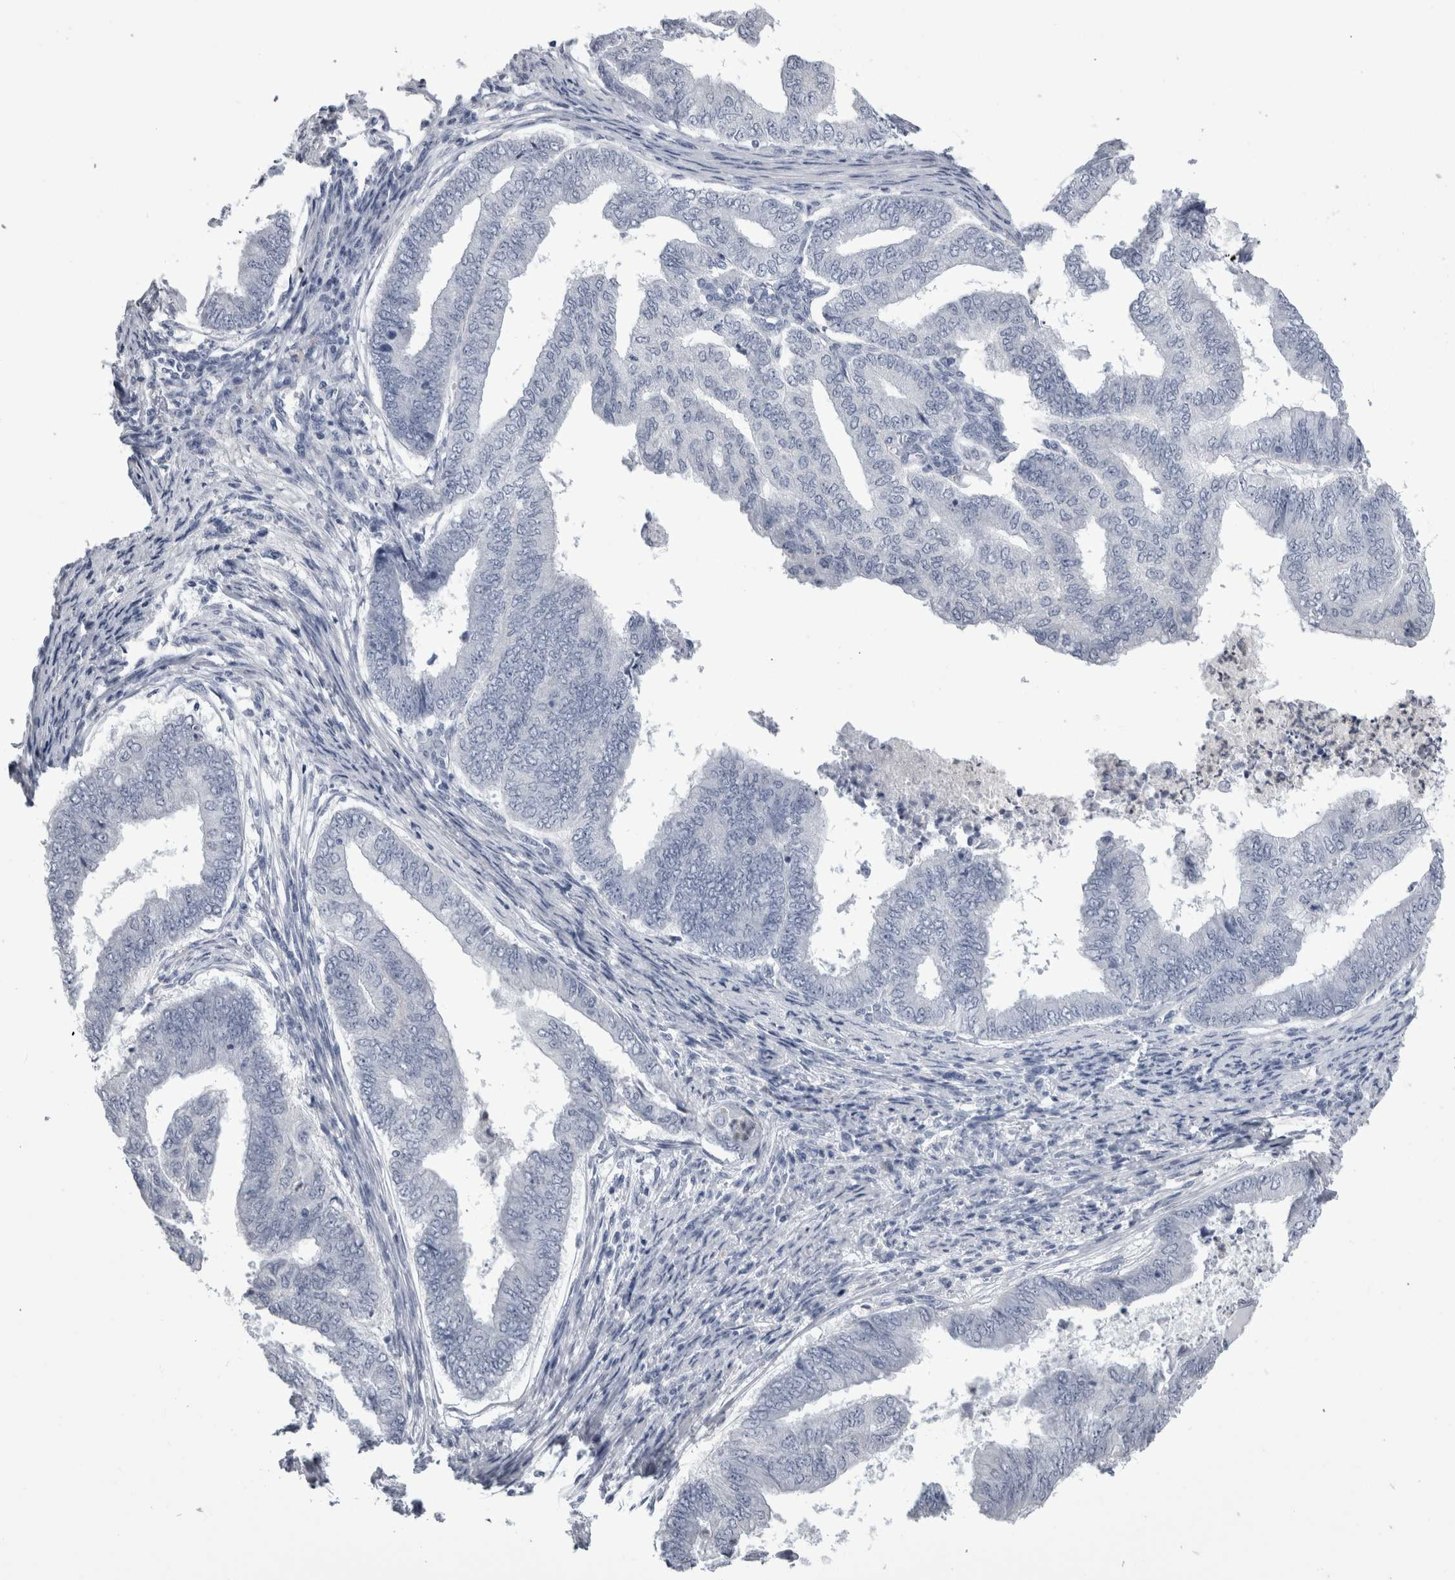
{"staining": {"intensity": "negative", "quantity": "none", "location": "none"}, "tissue": "endometrial cancer", "cell_type": "Tumor cells", "image_type": "cancer", "snomed": [{"axis": "morphology", "description": "Polyp, NOS"}, {"axis": "morphology", "description": "Adenocarcinoma, NOS"}, {"axis": "morphology", "description": "Adenoma, NOS"}, {"axis": "topography", "description": "Endometrium"}], "caption": "Immunohistochemistry histopathology image of human endometrial cancer (adenocarcinoma) stained for a protein (brown), which exhibits no positivity in tumor cells.", "gene": "ALDH8A1", "patient": {"sex": "female", "age": 79}}